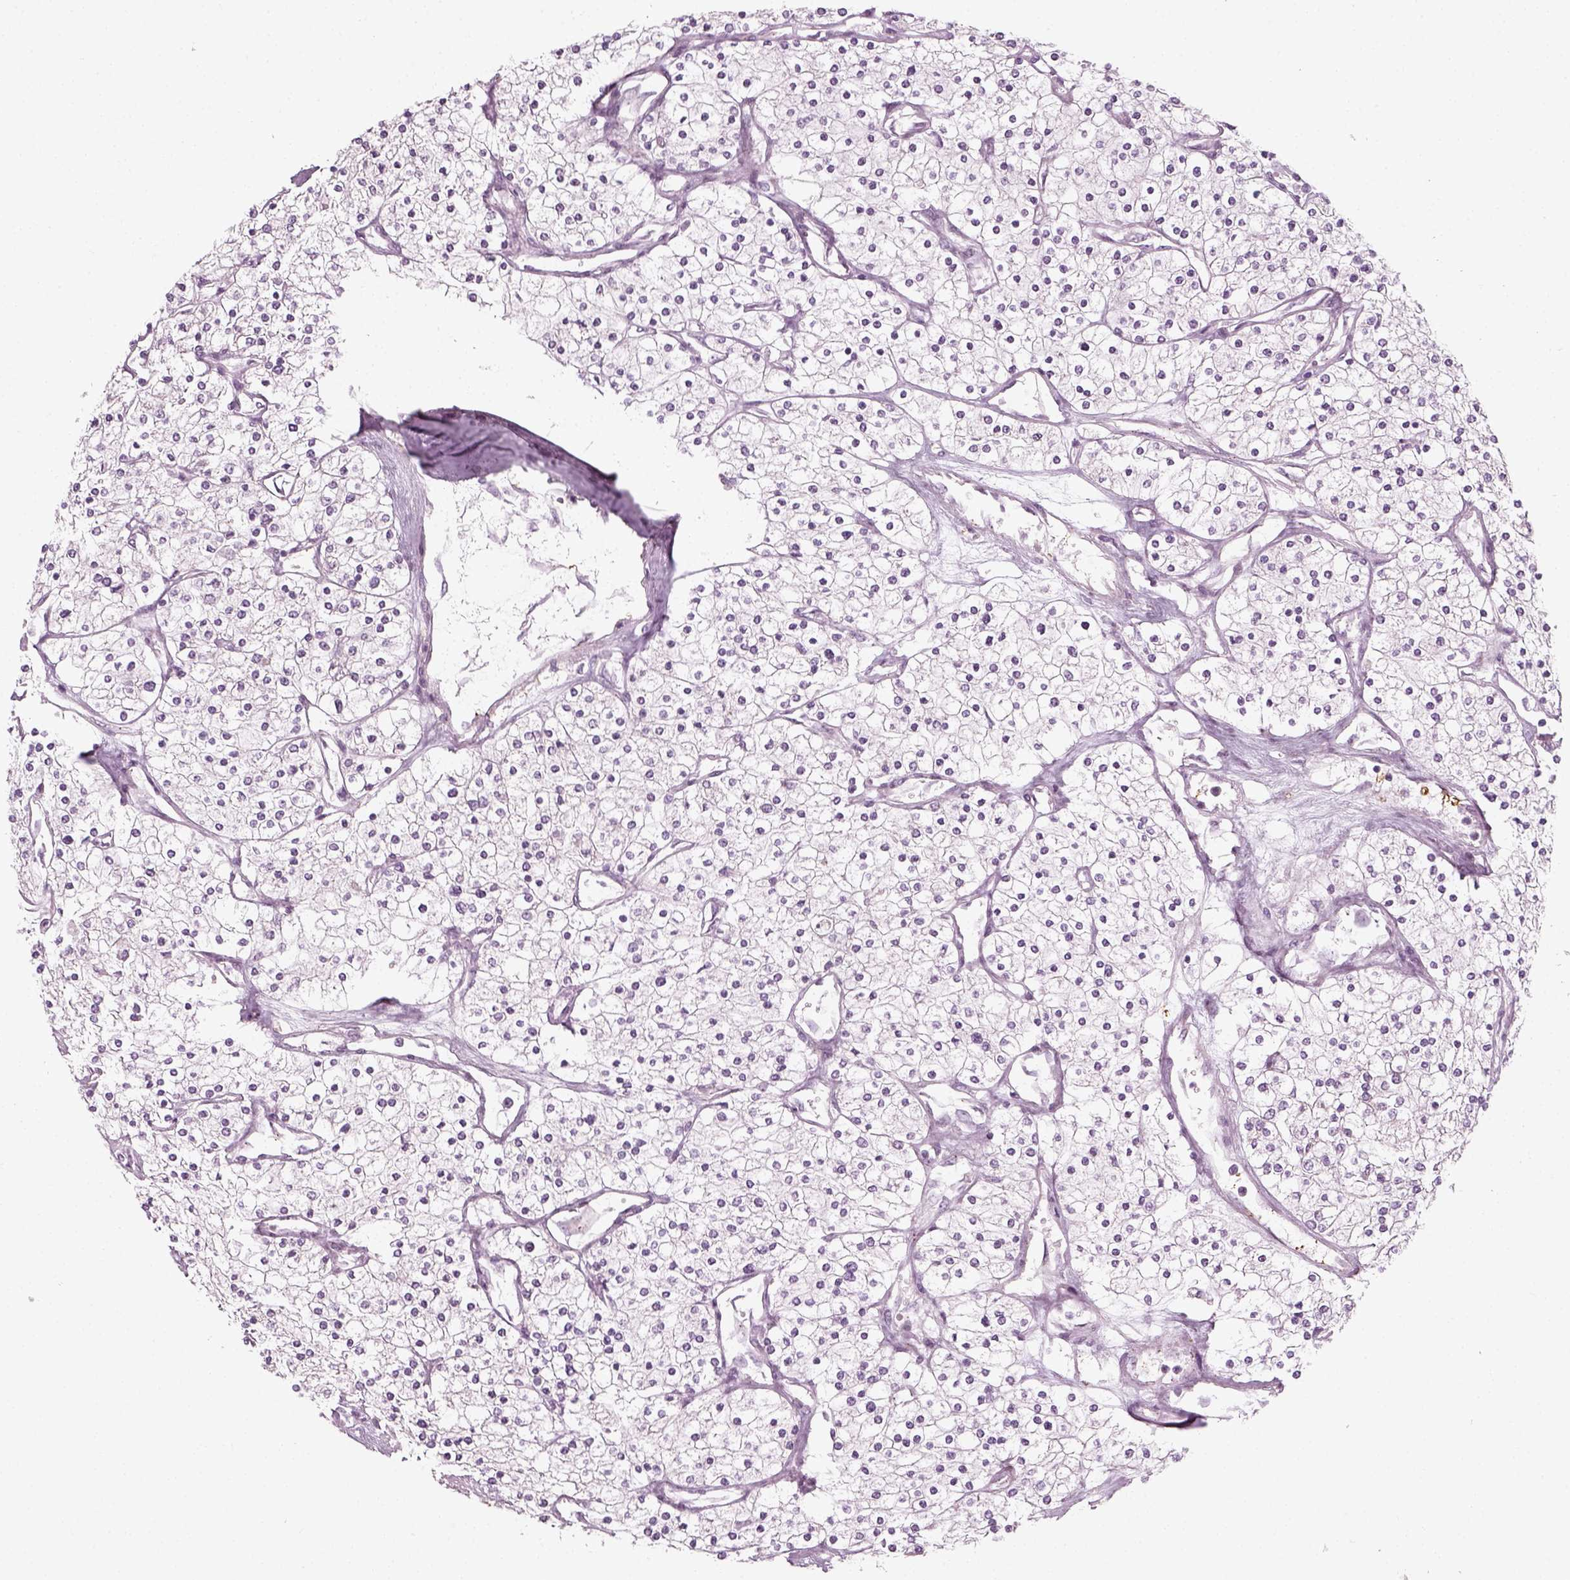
{"staining": {"intensity": "negative", "quantity": "none", "location": "none"}, "tissue": "renal cancer", "cell_type": "Tumor cells", "image_type": "cancer", "snomed": [{"axis": "morphology", "description": "Adenocarcinoma, NOS"}, {"axis": "topography", "description": "Kidney"}], "caption": "Immunohistochemistry photomicrograph of neoplastic tissue: human adenocarcinoma (renal) stained with DAB reveals no significant protein staining in tumor cells.", "gene": "MLIP", "patient": {"sex": "male", "age": 80}}